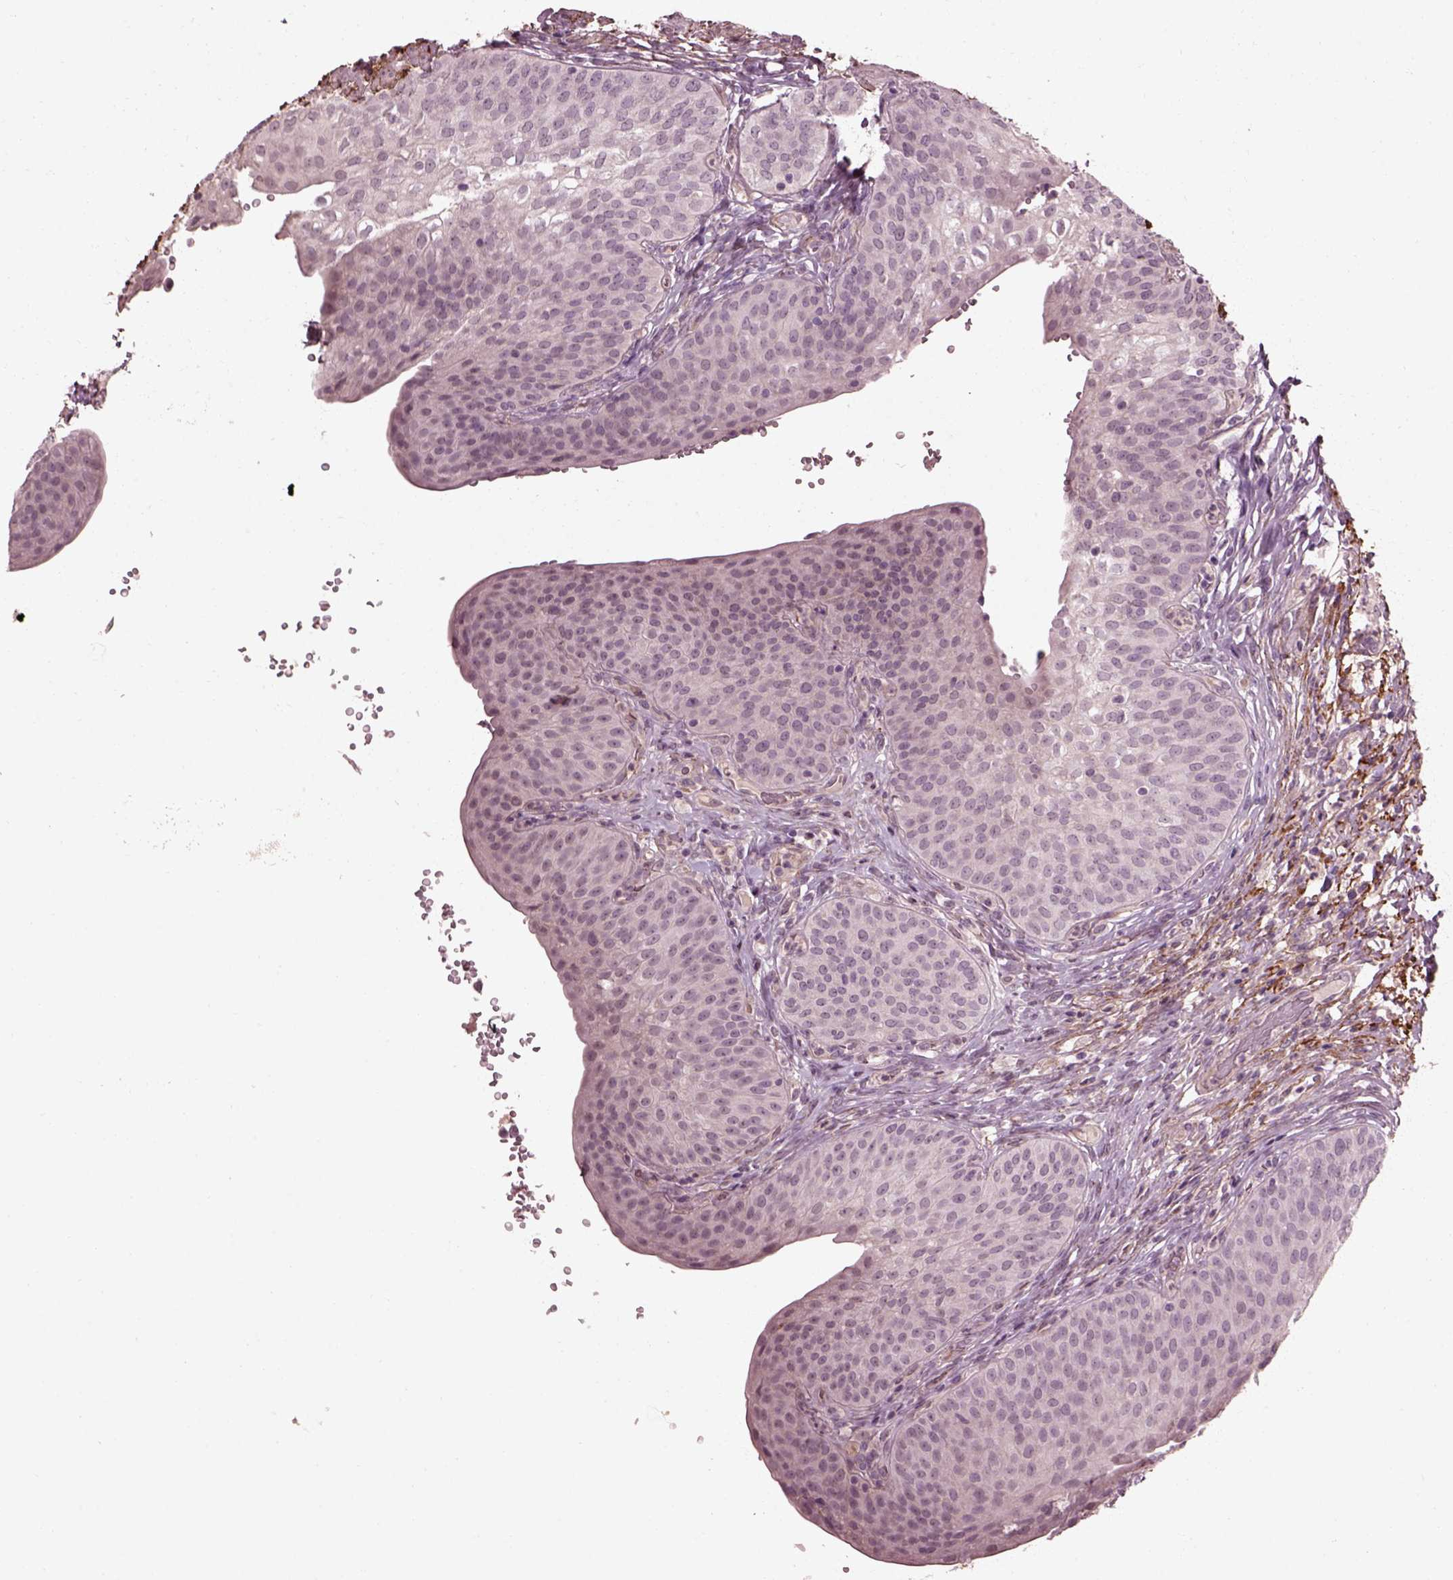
{"staining": {"intensity": "negative", "quantity": "none", "location": "none"}, "tissue": "urinary bladder", "cell_type": "Urothelial cells", "image_type": "normal", "snomed": [{"axis": "morphology", "description": "Normal tissue, NOS"}, {"axis": "topography", "description": "Urinary bladder"}], "caption": "DAB (3,3'-diaminobenzidine) immunohistochemical staining of unremarkable human urinary bladder demonstrates no significant staining in urothelial cells. The staining is performed using DAB (3,3'-diaminobenzidine) brown chromogen with nuclei counter-stained in using hematoxylin.", "gene": "EFEMP1", "patient": {"sex": "male", "age": 66}}